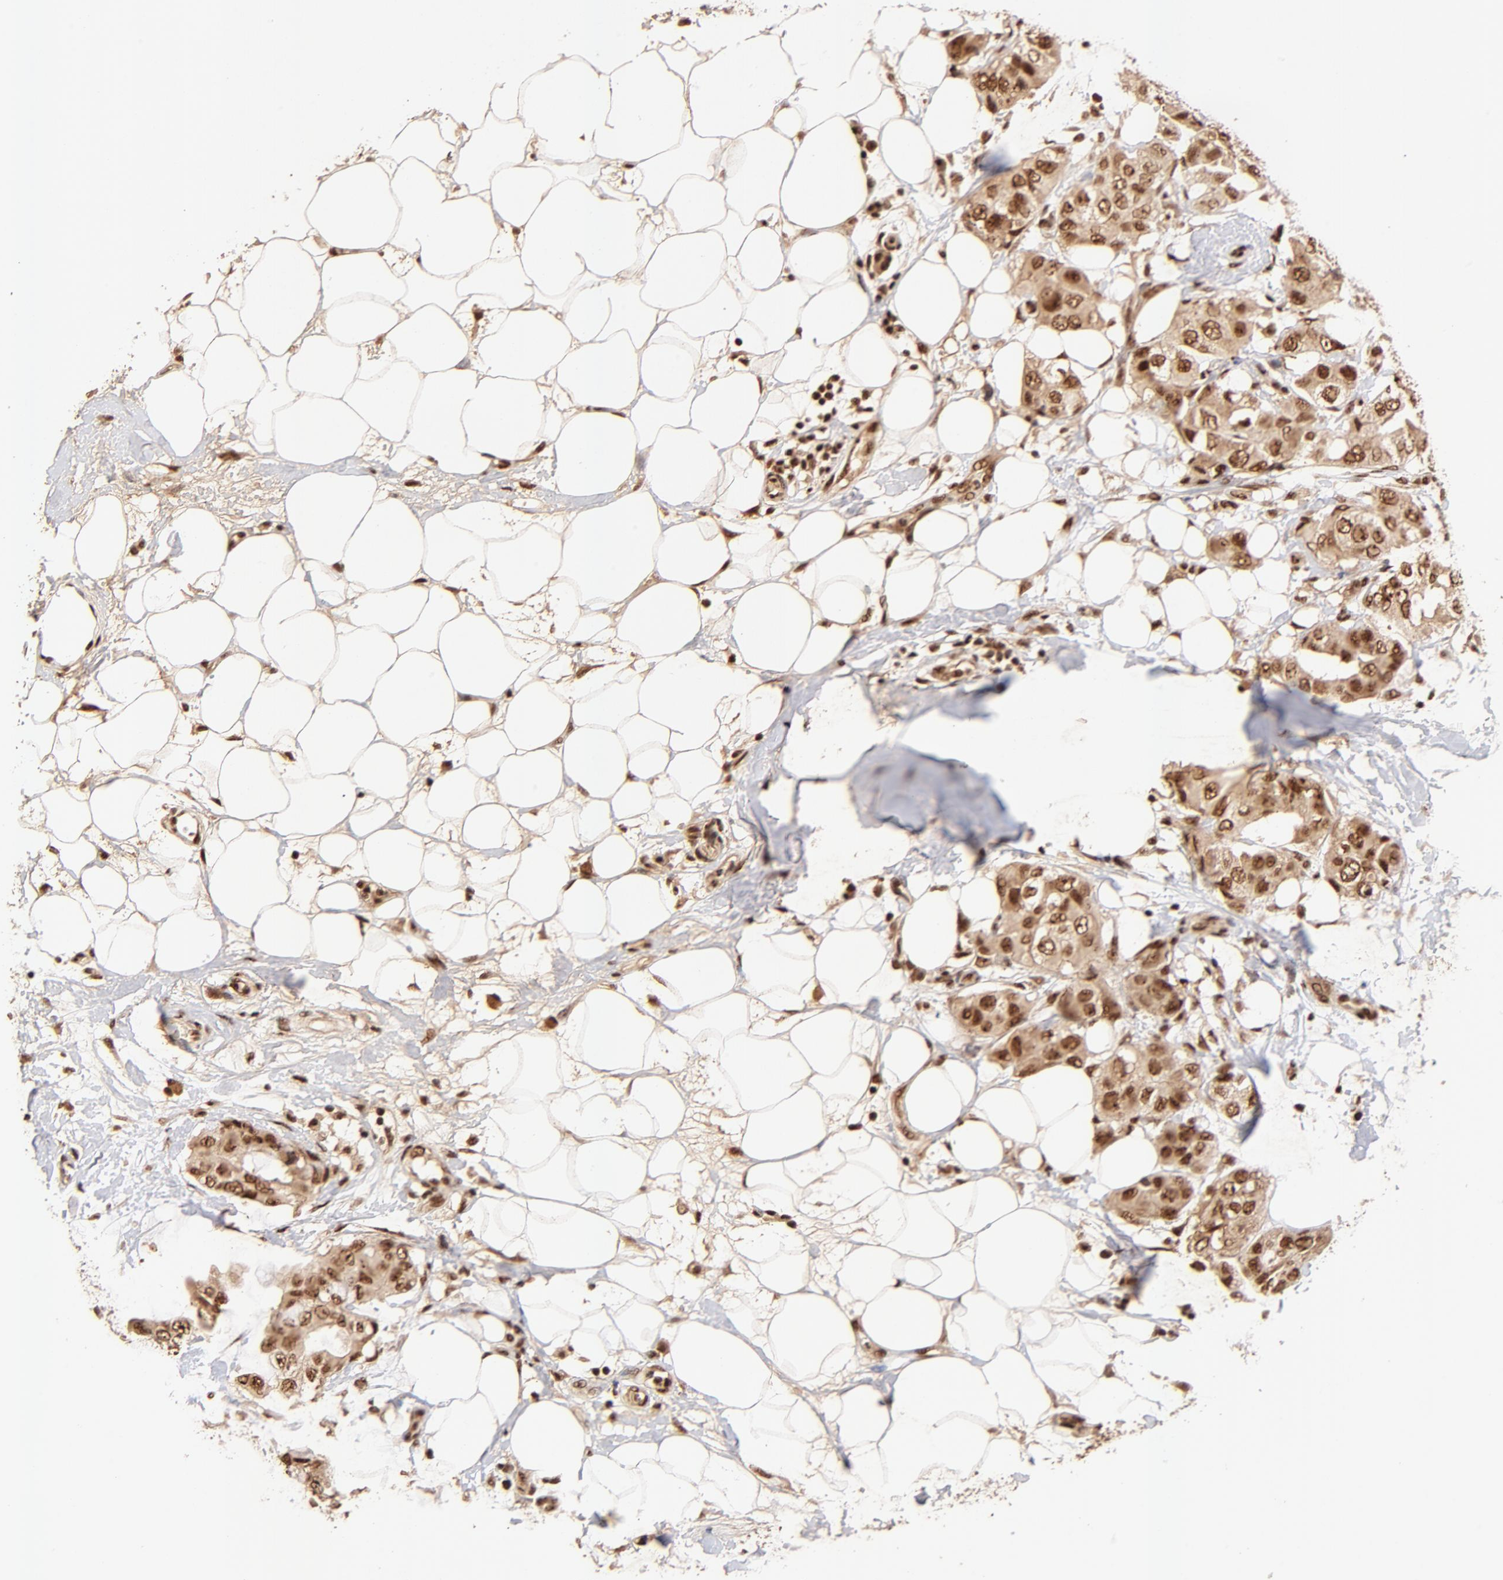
{"staining": {"intensity": "strong", "quantity": ">75%", "location": "cytoplasmic/membranous,nuclear"}, "tissue": "breast cancer", "cell_type": "Tumor cells", "image_type": "cancer", "snomed": [{"axis": "morphology", "description": "Duct carcinoma"}, {"axis": "topography", "description": "Breast"}], "caption": "About >75% of tumor cells in human breast cancer exhibit strong cytoplasmic/membranous and nuclear protein staining as visualized by brown immunohistochemical staining.", "gene": "MED12", "patient": {"sex": "female", "age": 40}}